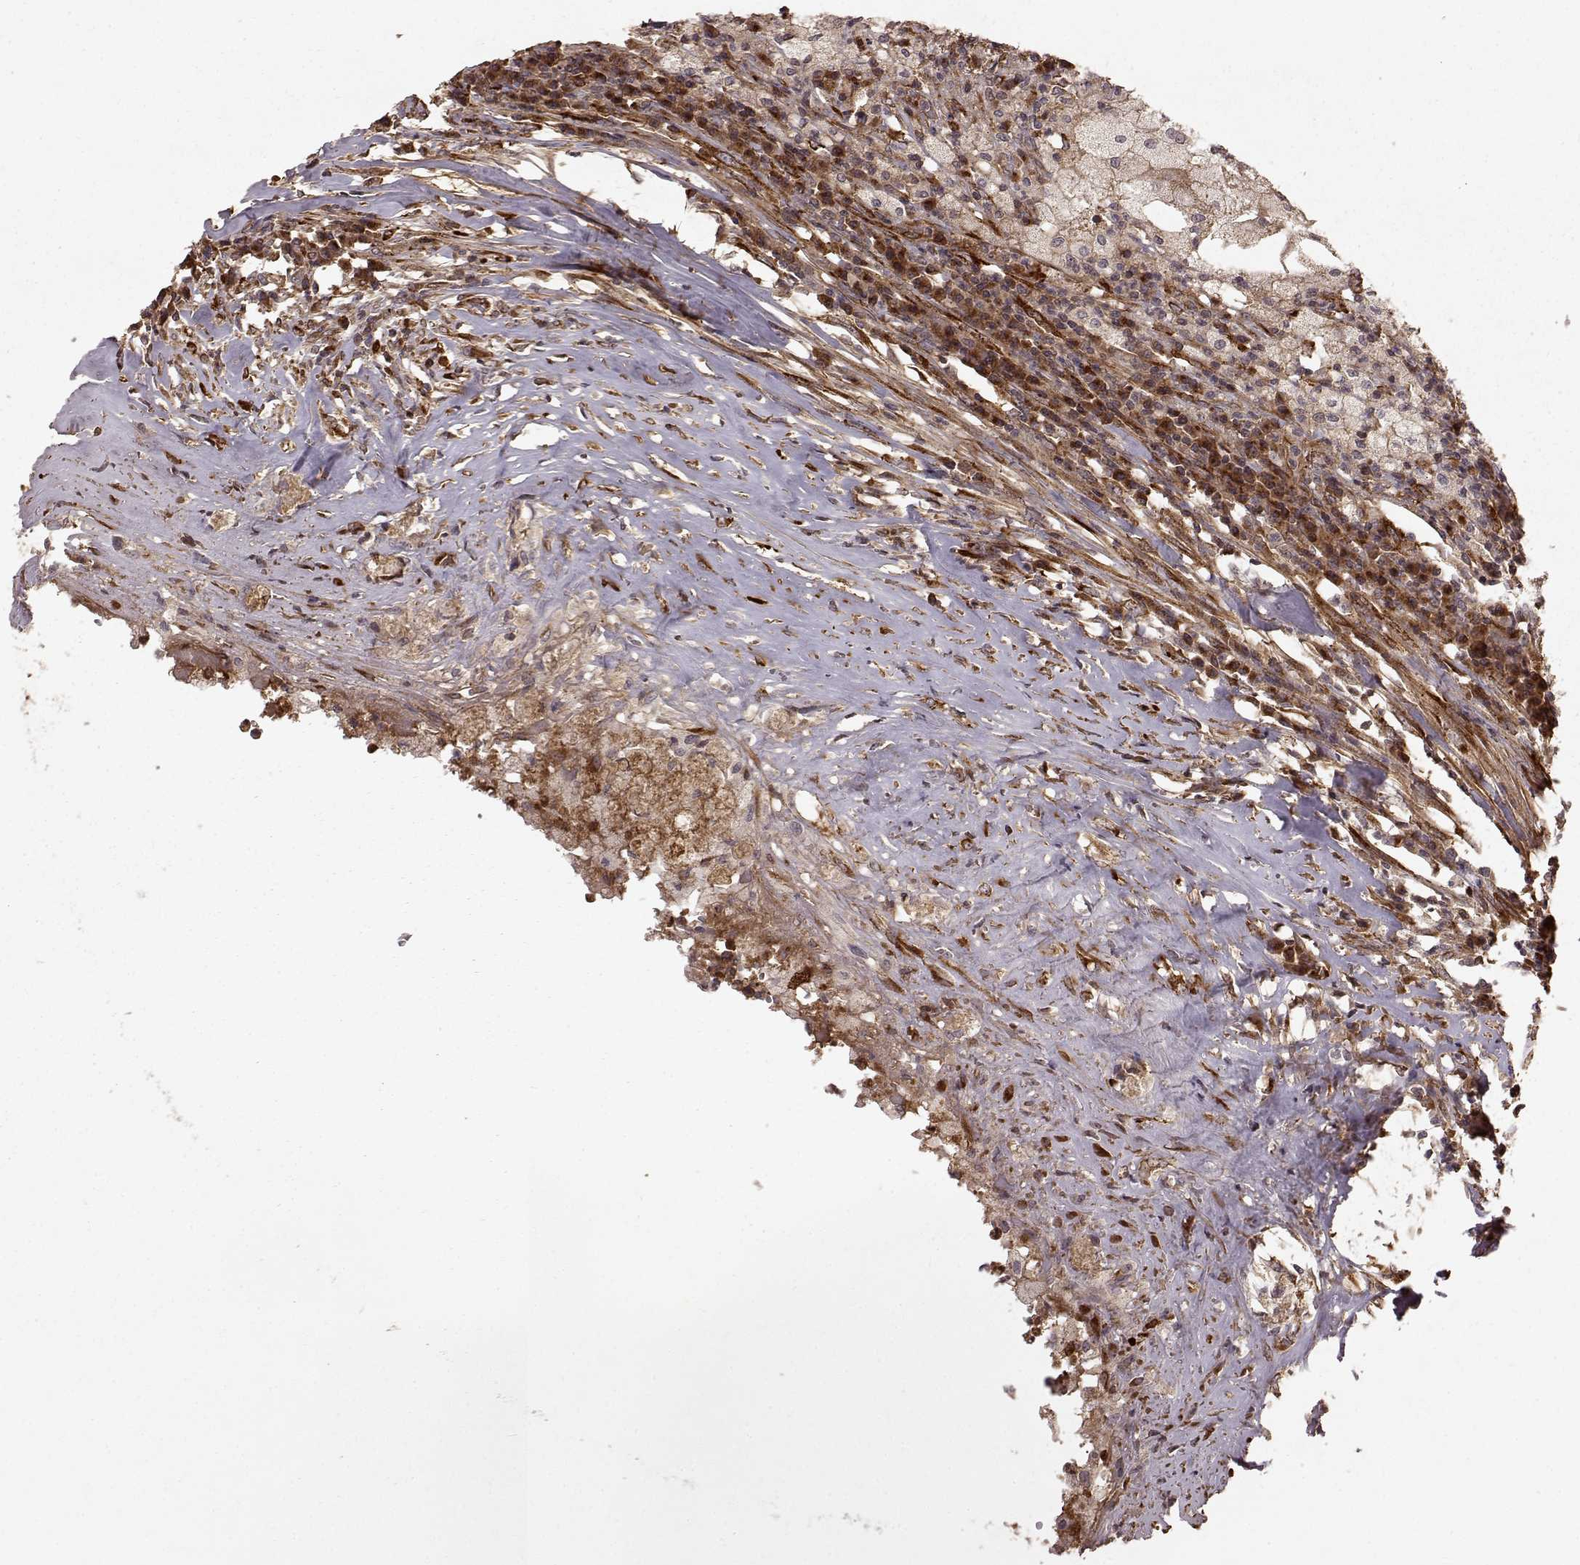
{"staining": {"intensity": "weak", "quantity": "25%-75%", "location": "cytoplasmic/membranous"}, "tissue": "testis cancer", "cell_type": "Tumor cells", "image_type": "cancer", "snomed": [{"axis": "morphology", "description": "Necrosis, NOS"}, {"axis": "morphology", "description": "Carcinoma, Embryonal, NOS"}, {"axis": "topography", "description": "Testis"}], "caption": "Protein expression analysis of testis embryonal carcinoma reveals weak cytoplasmic/membranous expression in approximately 25%-75% of tumor cells.", "gene": "FSTL1", "patient": {"sex": "male", "age": 19}}